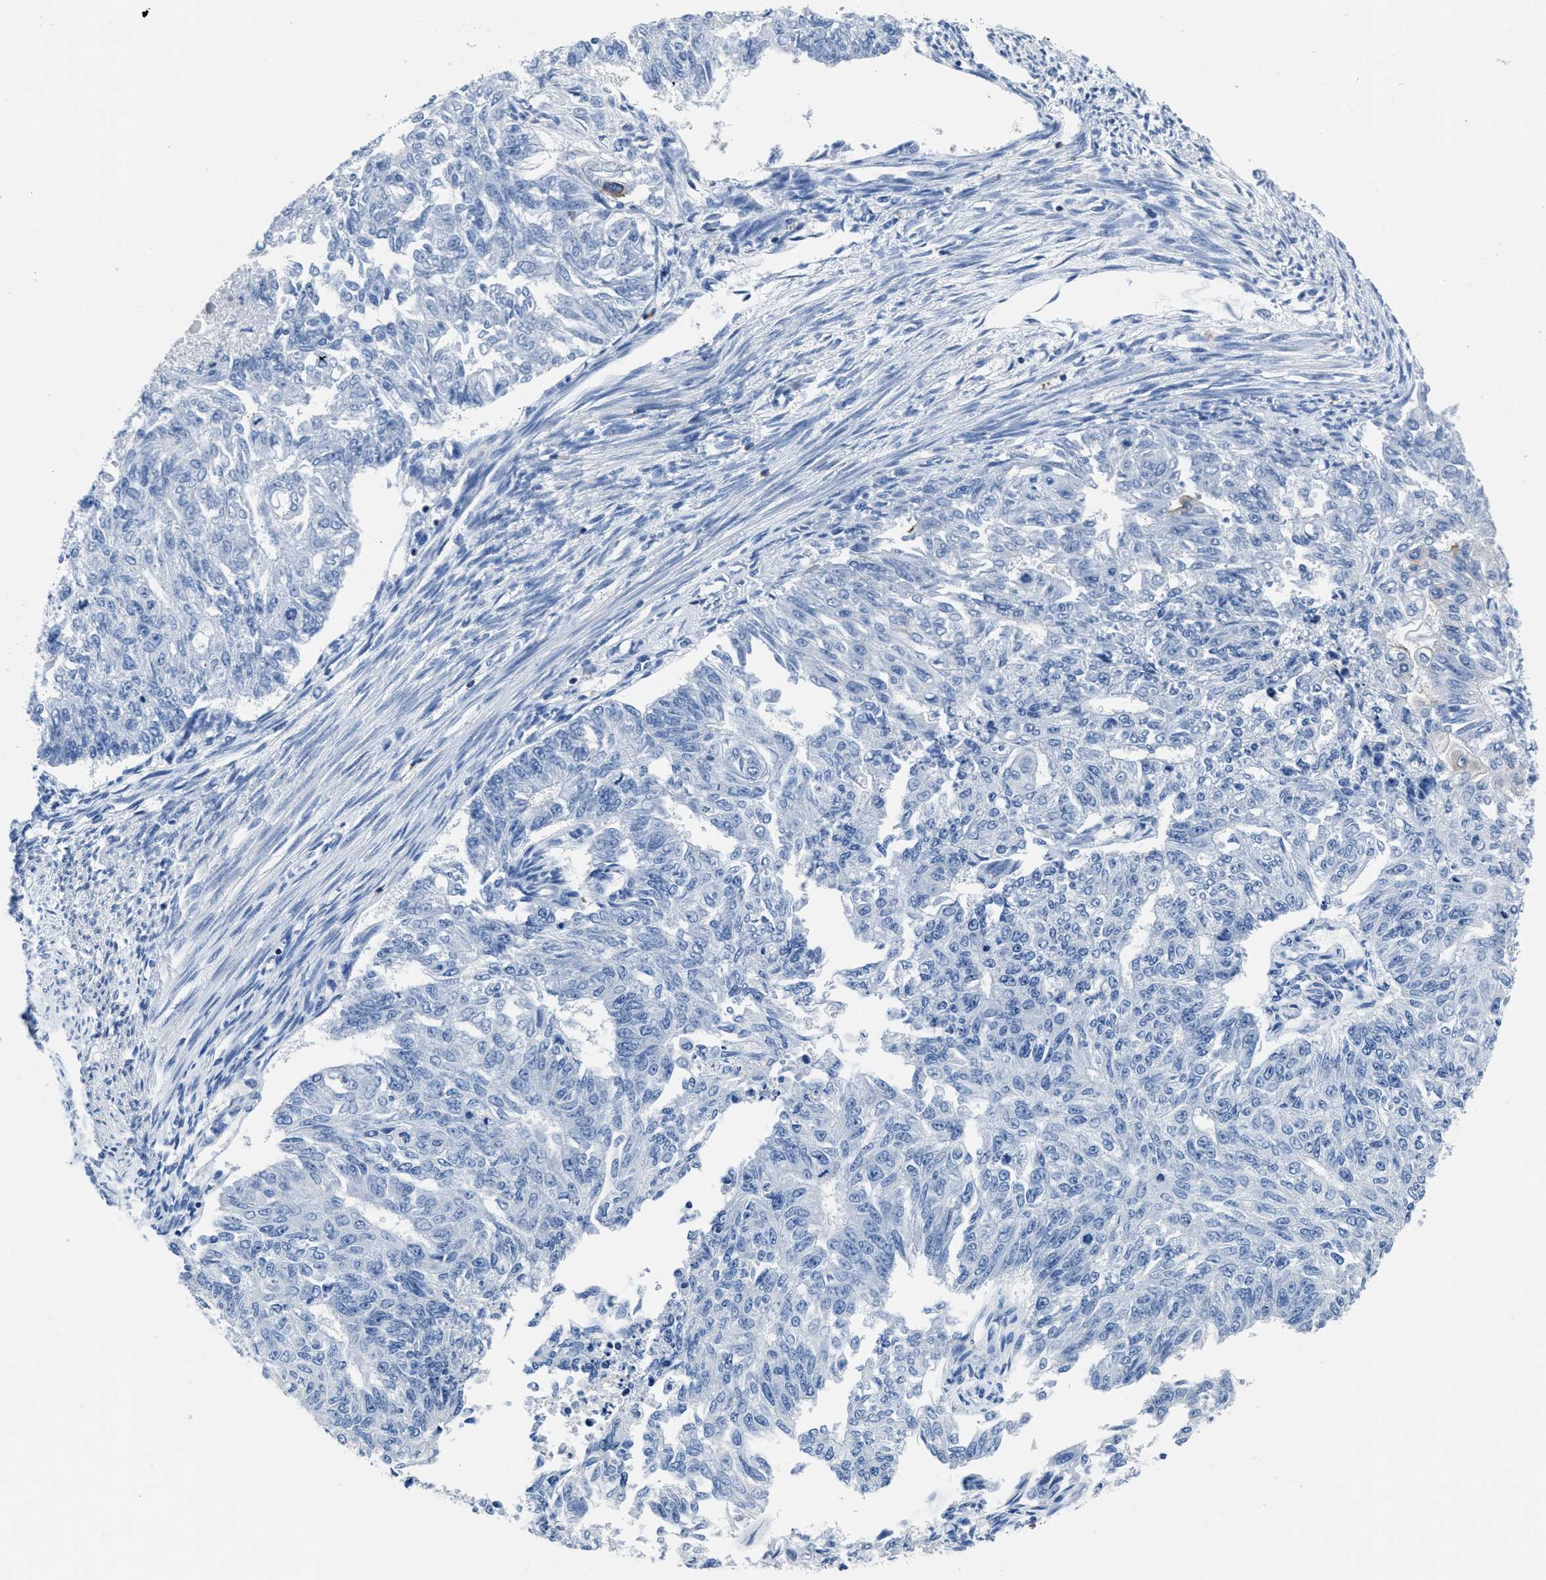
{"staining": {"intensity": "negative", "quantity": "none", "location": "none"}, "tissue": "endometrial cancer", "cell_type": "Tumor cells", "image_type": "cancer", "snomed": [{"axis": "morphology", "description": "Adenocarcinoma, NOS"}, {"axis": "topography", "description": "Endometrium"}], "caption": "Immunohistochemical staining of human endometrial adenocarcinoma displays no significant staining in tumor cells. (DAB immunohistochemistry, high magnification).", "gene": "ITGA3", "patient": {"sex": "female", "age": 32}}